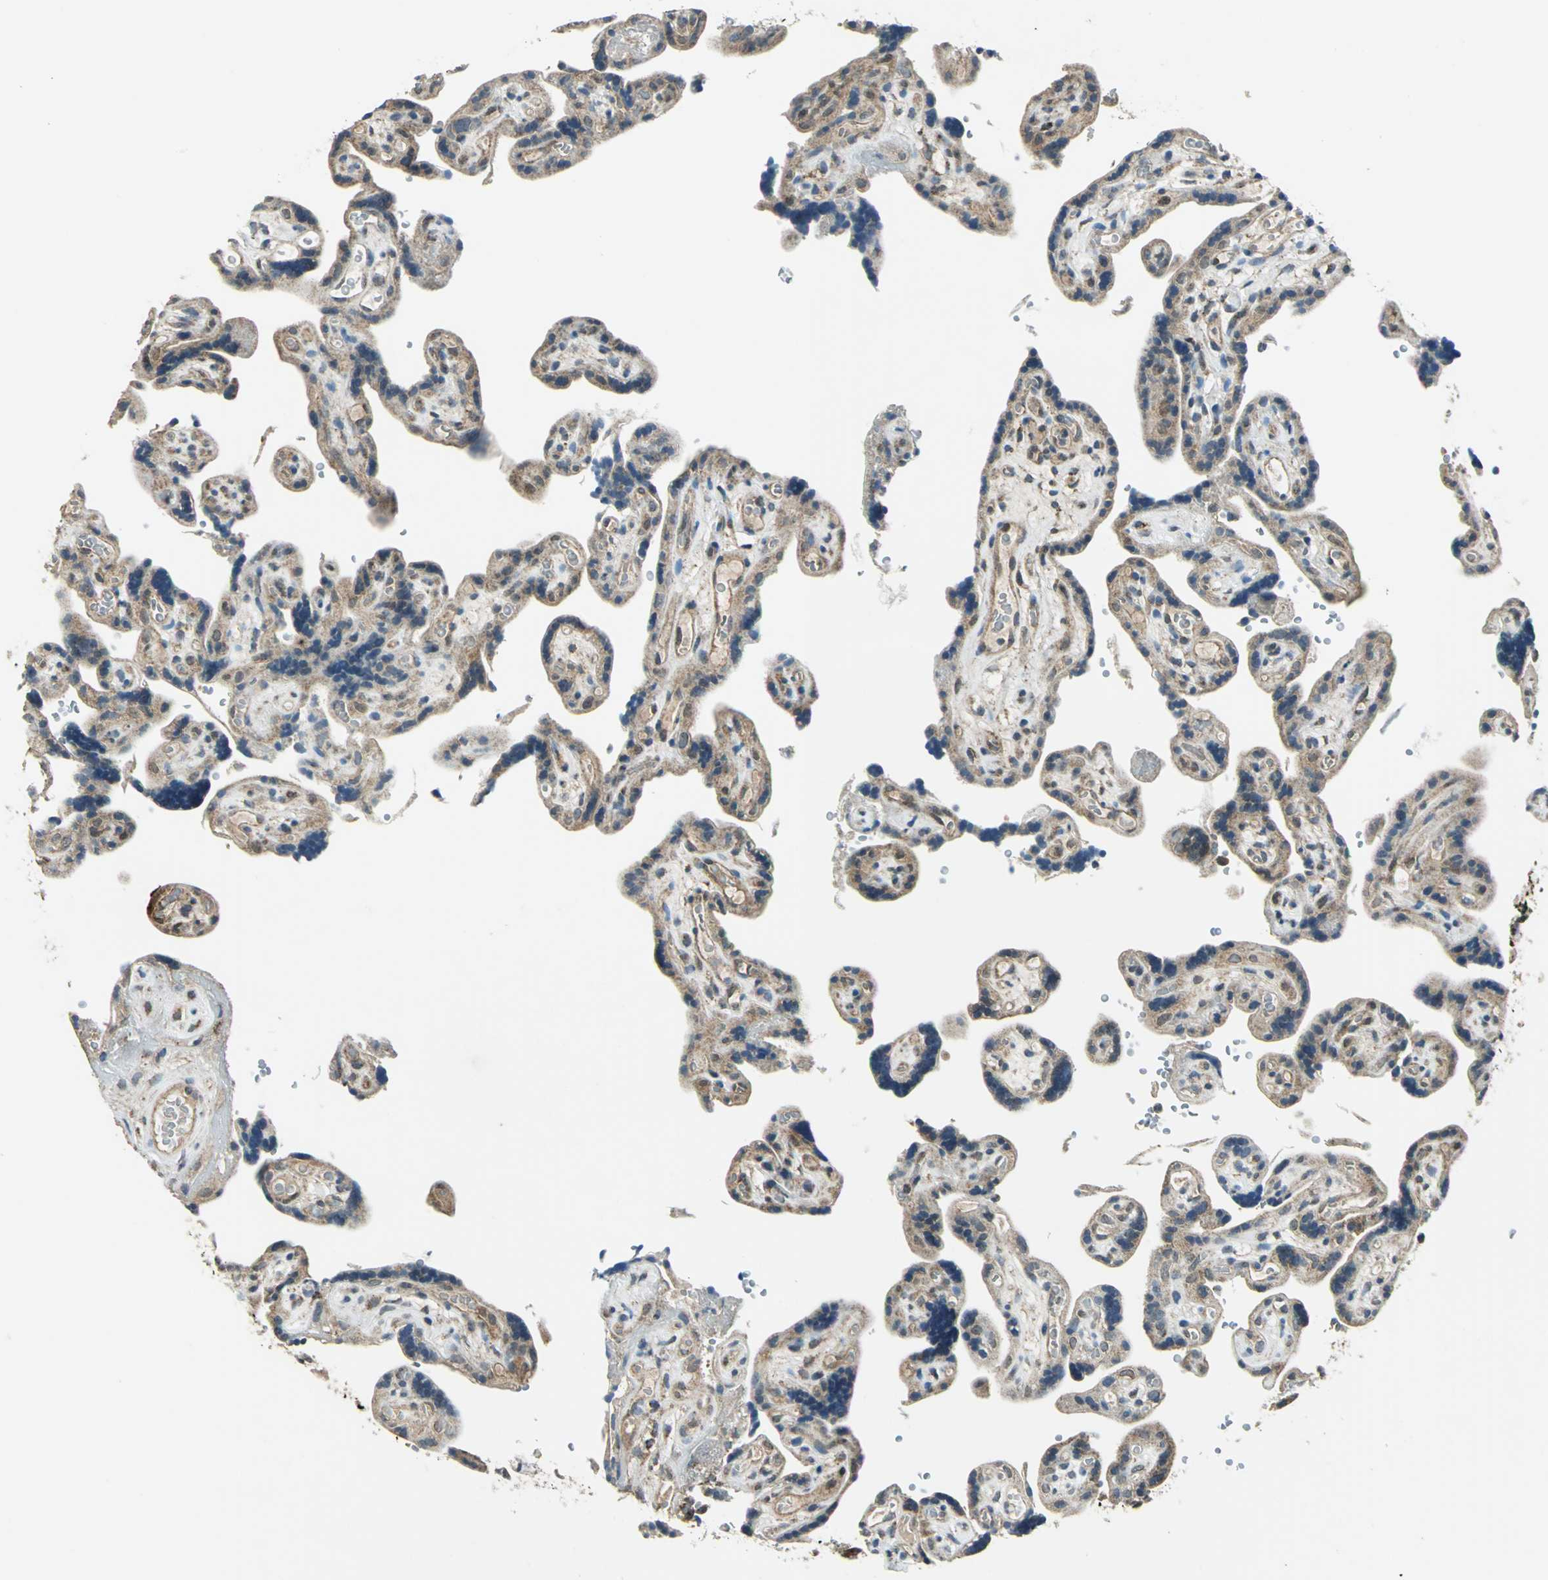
{"staining": {"intensity": "strong", "quantity": ">75%", "location": "cytoplasmic/membranous,nuclear"}, "tissue": "placenta", "cell_type": "Decidual cells", "image_type": "normal", "snomed": [{"axis": "morphology", "description": "Normal tissue, NOS"}, {"axis": "topography", "description": "Placenta"}], "caption": "A high amount of strong cytoplasmic/membranous,nuclear expression is appreciated in approximately >75% of decidual cells in normal placenta. The protein of interest is shown in brown color, while the nuclei are stained blue.", "gene": "NUDT2", "patient": {"sex": "female", "age": 30}}